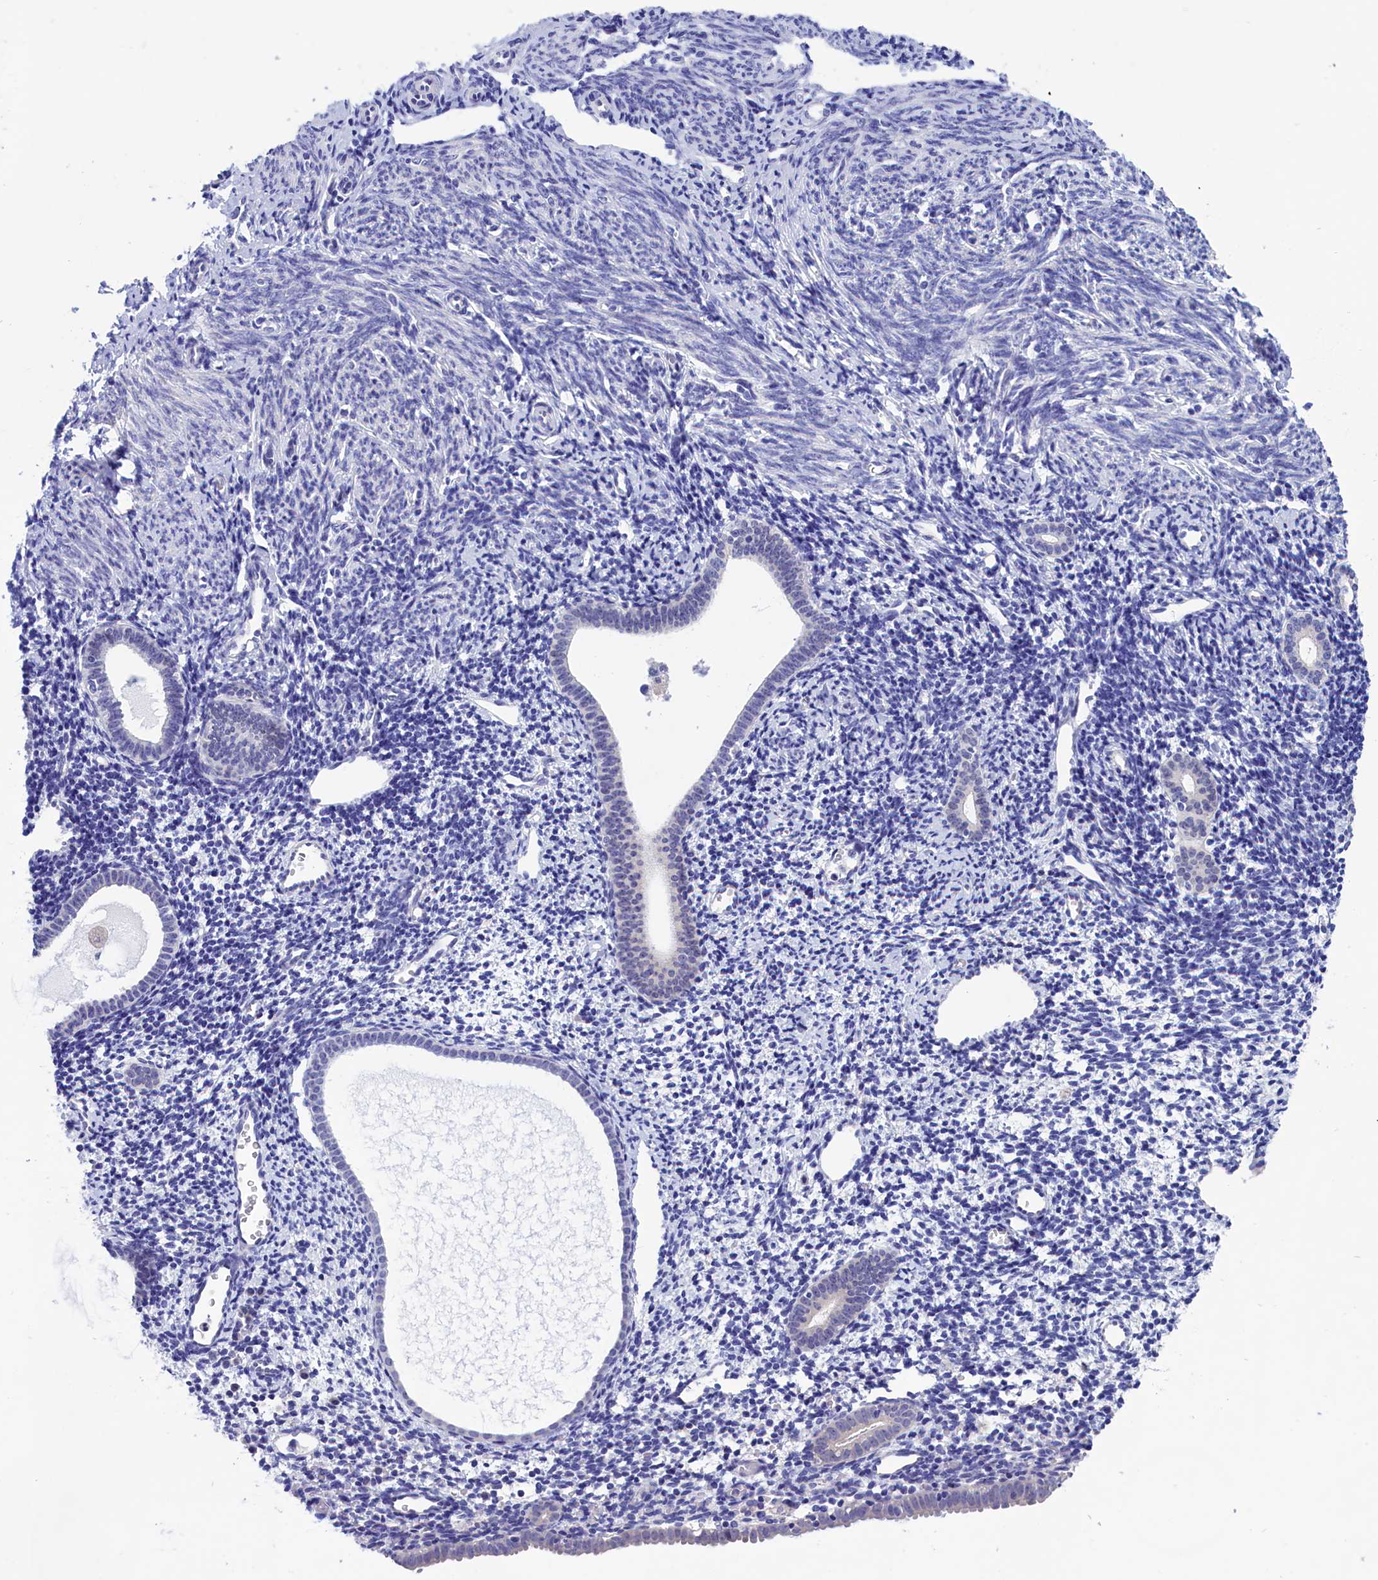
{"staining": {"intensity": "negative", "quantity": "none", "location": "none"}, "tissue": "endometrium", "cell_type": "Cells in endometrial stroma", "image_type": "normal", "snomed": [{"axis": "morphology", "description": "Normal tissue, NOS"}, {"axis": "topography", "description": "Endometrium"}], "caption": "An immunohistochemistry histopathology image of normal endometrium is shown. There is no staining in cells in endometrial stroma of endometrium.", "gene": "VPS35L", "patient": {"sex": "female", "age": 56}}